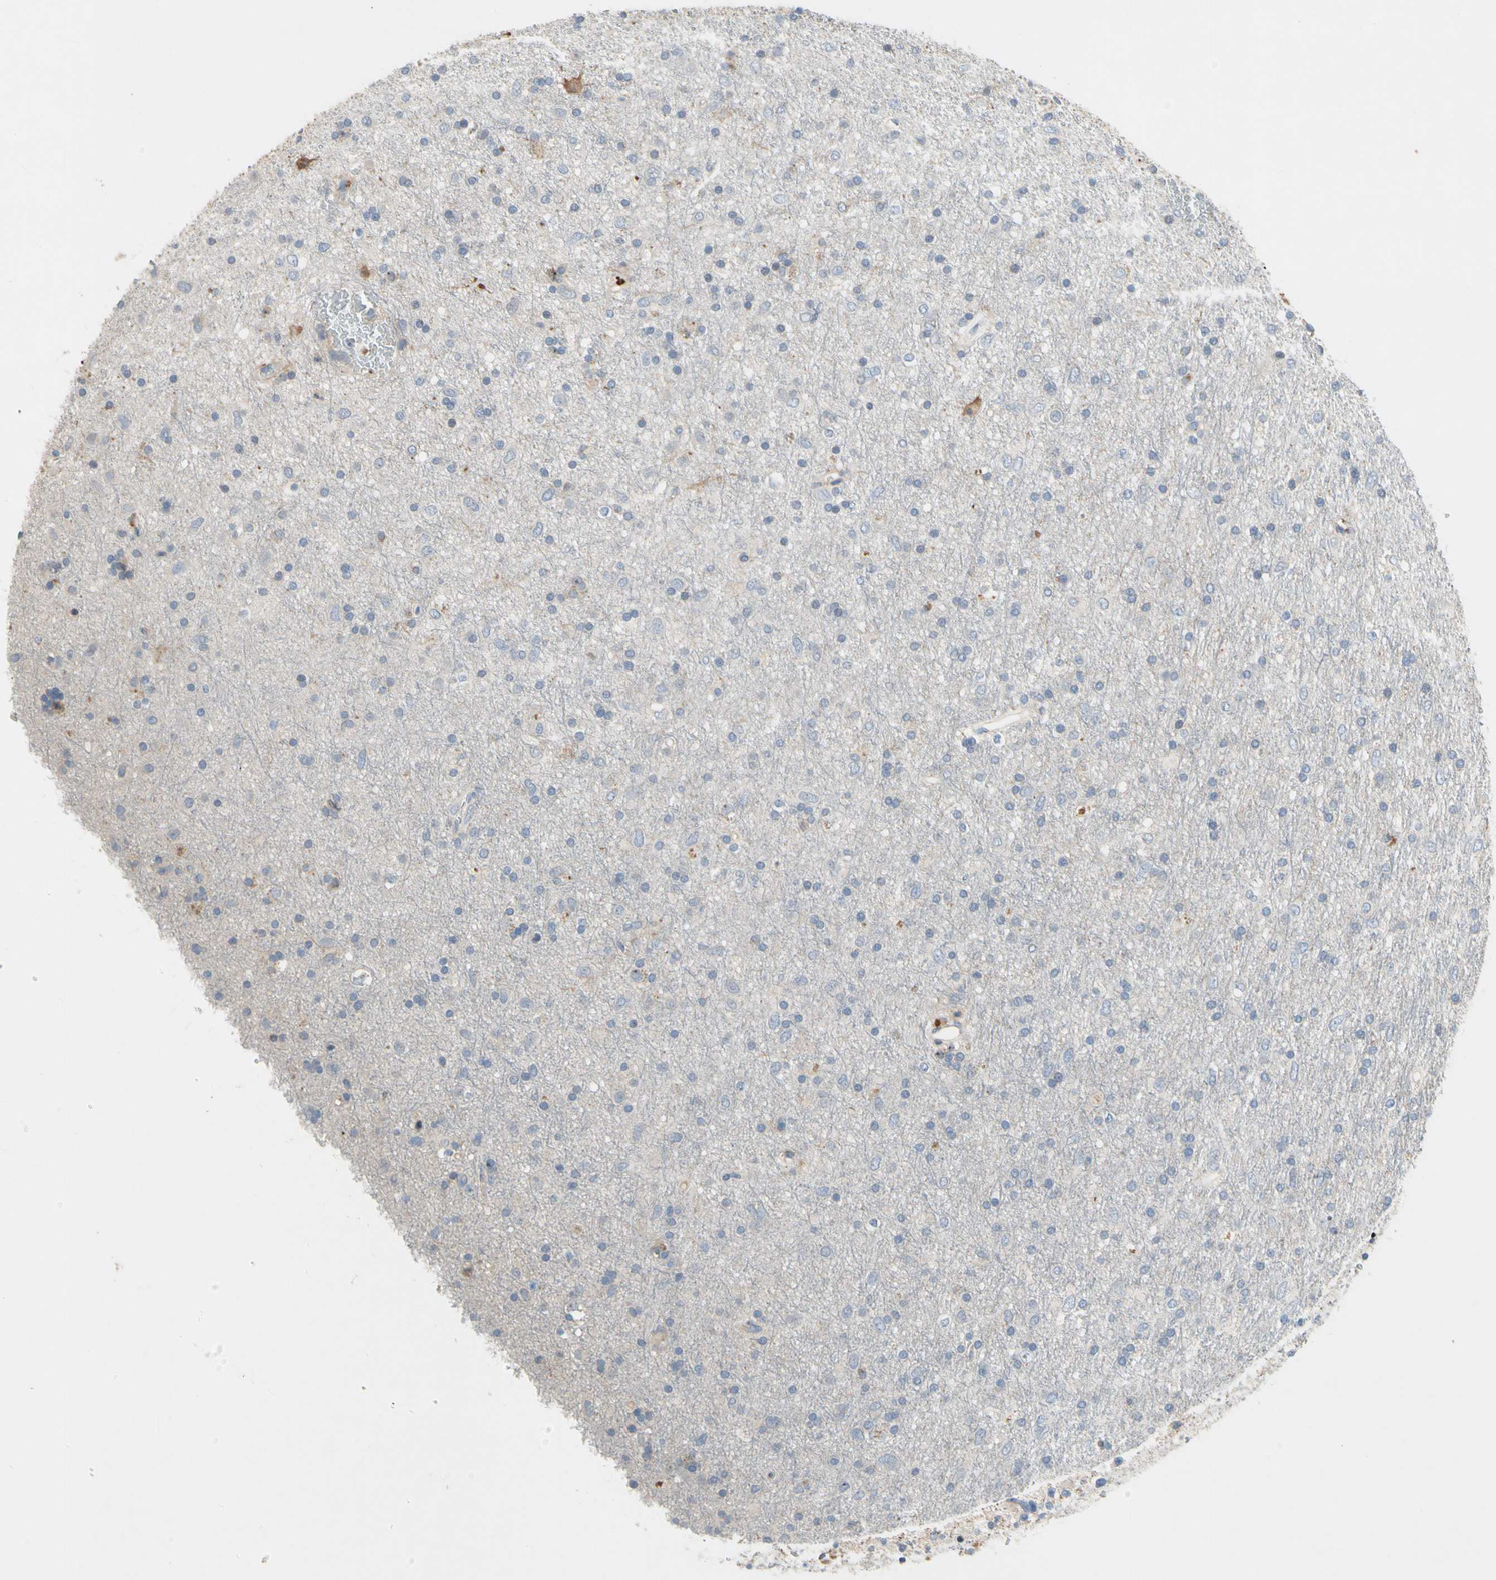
{"staining": {"intensity": "weak", "quantity": "<25%", "location": "cytoplasmic/membranous"}, "tissue": "glioma", "cell_type": "Tumor cells", "image_type": "cancer", "snomed": [{"axis": "morphology", "description": "Glioma, malignant, Low grade"}, {"axis": "topography", "description": "Brain"}], "caption": "Tumor cells are negative for brown protein staining in glioma. (Brightfield microscopy of DAB immunohistochemistry (IHC) at high magnification).", "gene": "GAS6", "patient": {"sex": "male", "age": 77}}